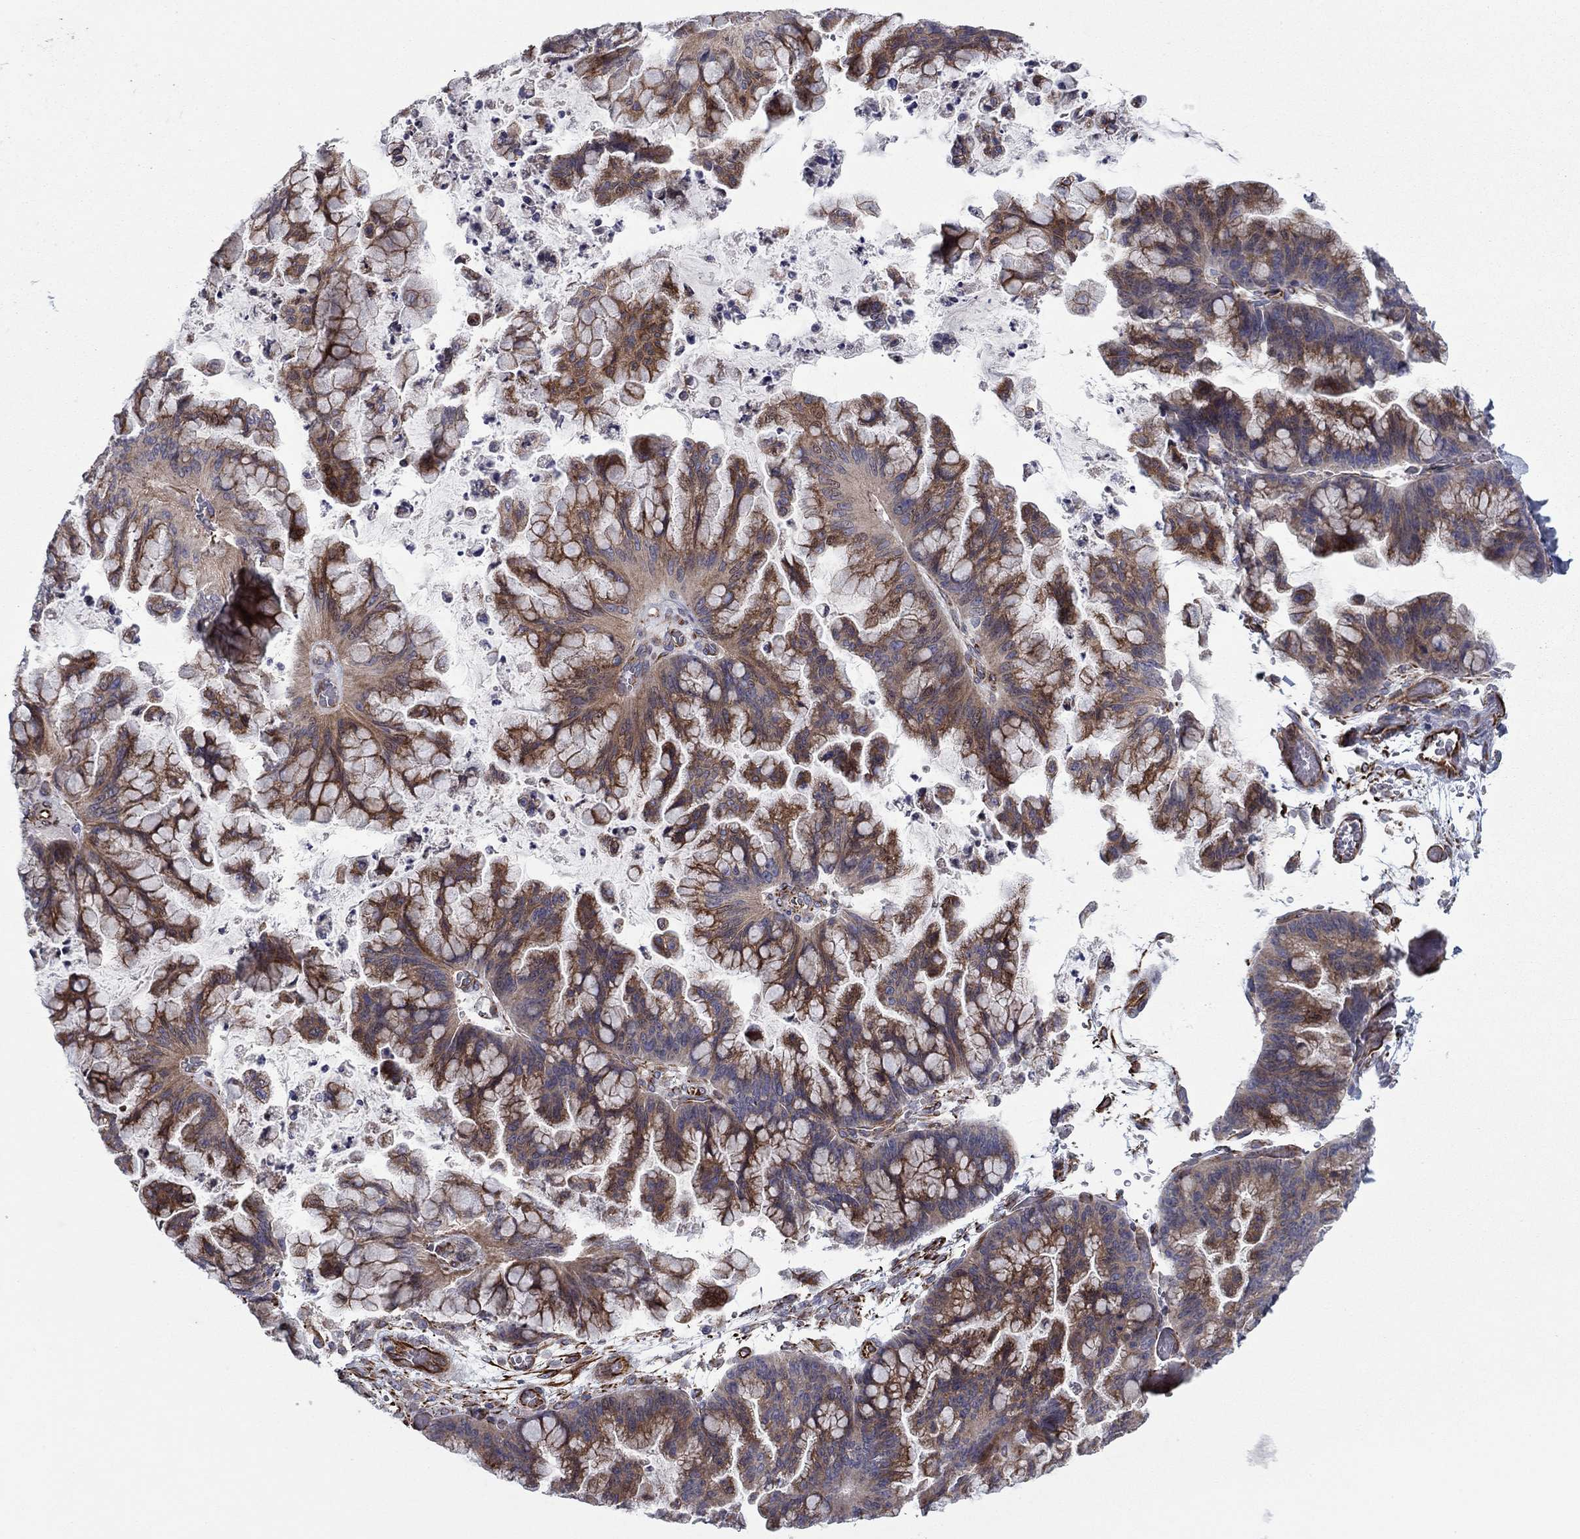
{"staining": {"intensity": "moderate", "quantity": ">75%", "location": "cytoplasmic/membranous"}, "tissue": "ovarian cancer", "cell_type": "Tumor cells", "image_type": "cancer", "snomed": [{"axis": "morphology", "description": "Cystadenocarcinoma, mucinous, NOS"}, {"axis": "topography", "description": "Ovary"}], "caption": "Mucinous cystadenocarcinoma (ovarian) was stained to show a protein in brown. There is medium levels of moderate cytoplasmic/membranous expression in about >75% of tumor cells. The staining was performed using DAB, with brown indicating positive protein expression. Nuclei are stained blue with hematoxylin.", "gene": "CLSTN1", "patient": {"sex": "female", "age": 67}}